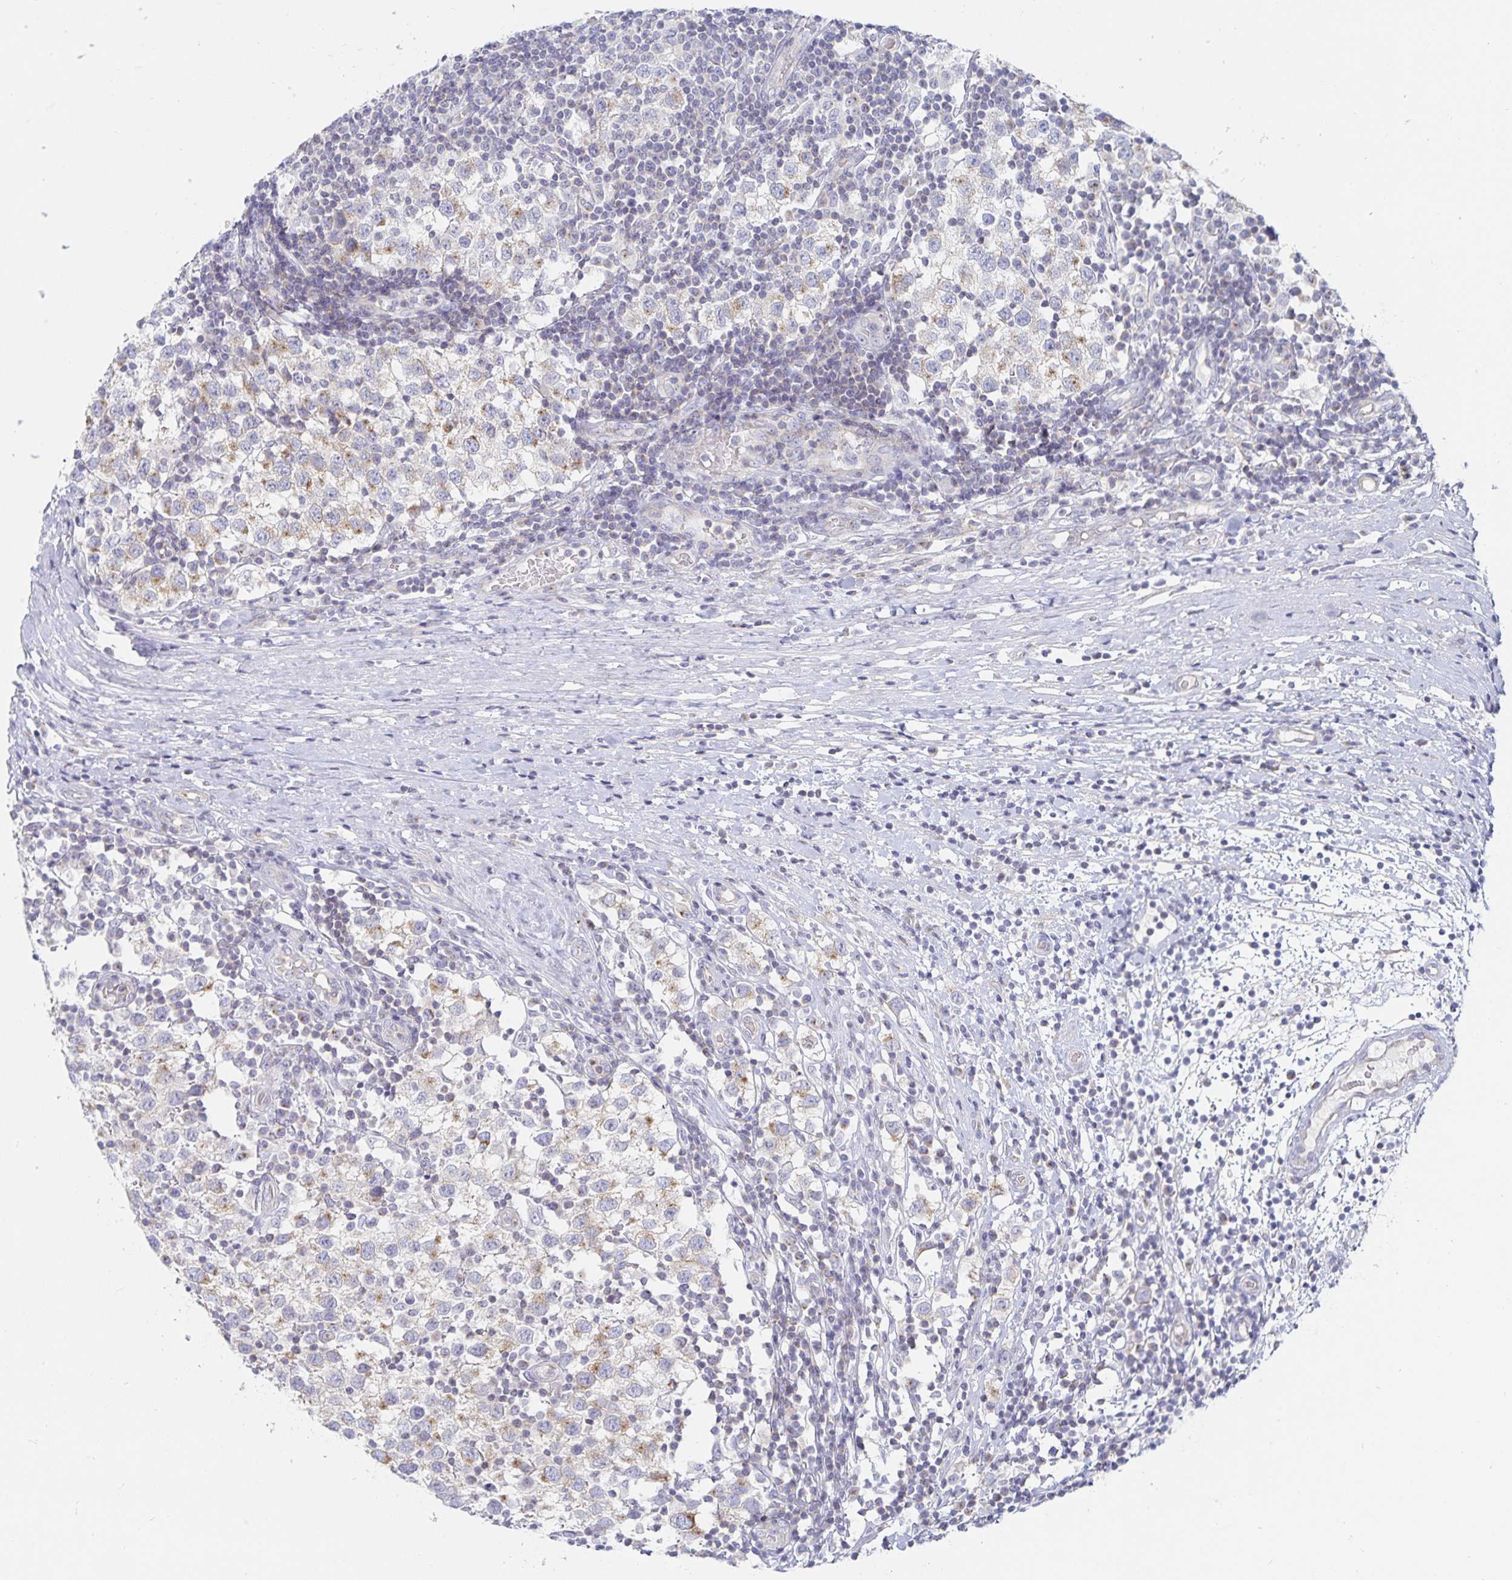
{"staining": {"intensity": "weak", "quantity": "<25%", "location": "cytoplasmic/membranous"}, "tissue": "testis cancer", "cell_type": "Tumor cells", "image_type": "cancer", "snomed": [{"axis": "morphology", "description": "Seminoma, NOS"}, {"axis": "topography", "description": "Testis"}], "caption": "Tumor cells show no significant protein expression in testis seminoma.", "gene": "SFTPA1", "patient": {"sex": "male", "age": 34}}